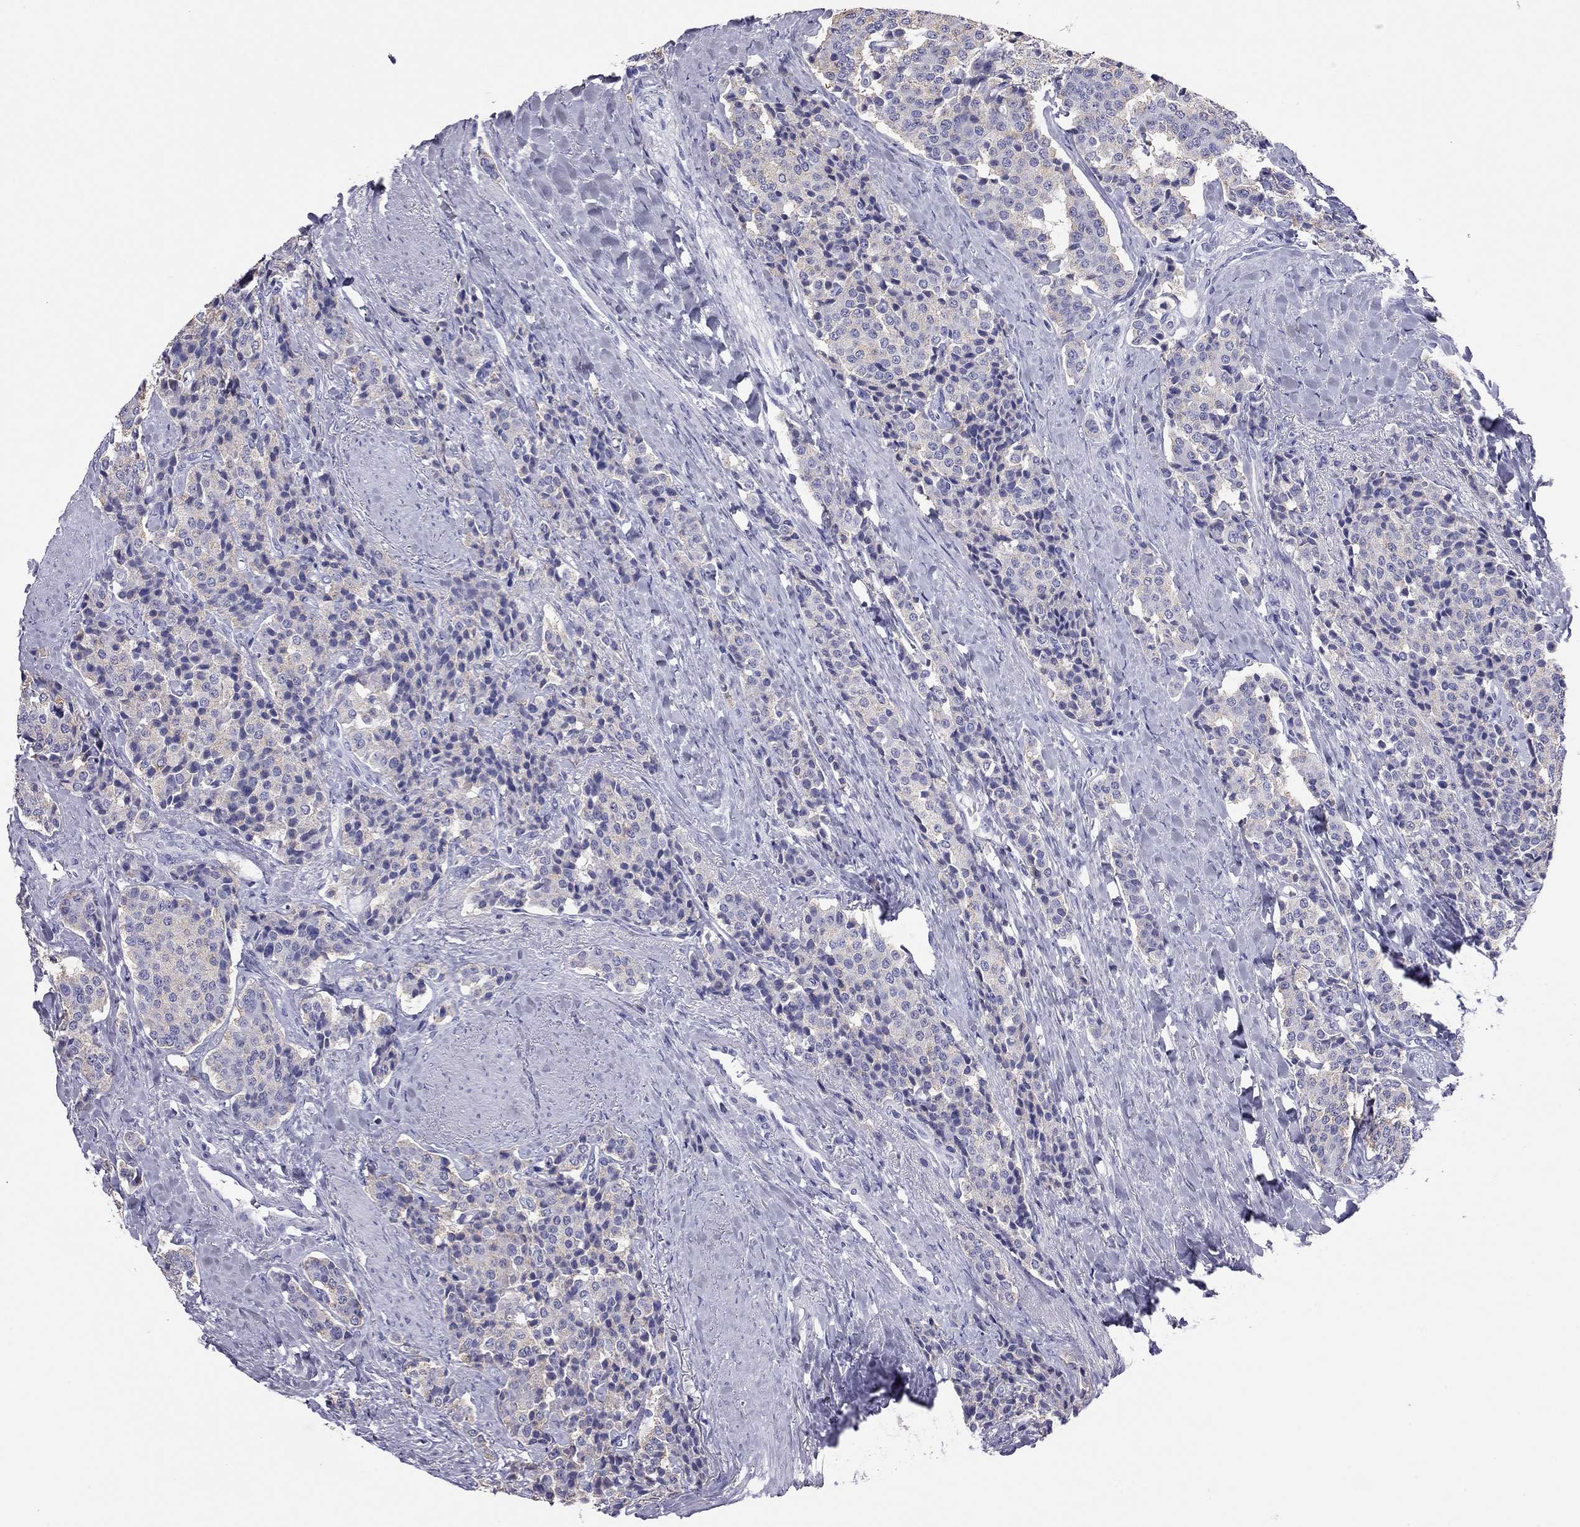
{"staining": {"intensity": "weak", "quantity": "<25%", "location": "cytoplasmic/membranous"}, "tissue": "carcinoid", "cell_type": "Tumor cells", "image_type": "cancer", "snomed": [{"axis": "morphology", "description": "Carcinoid, malignant, NOS"}, {"axis": "topography", "description": "Small intestine"}], "caption": "IHC of human carcinoid demonstrates no positivity in tumor cells.", "gene": "ODF4", "patient": {"sex": "female", "age": 58}}